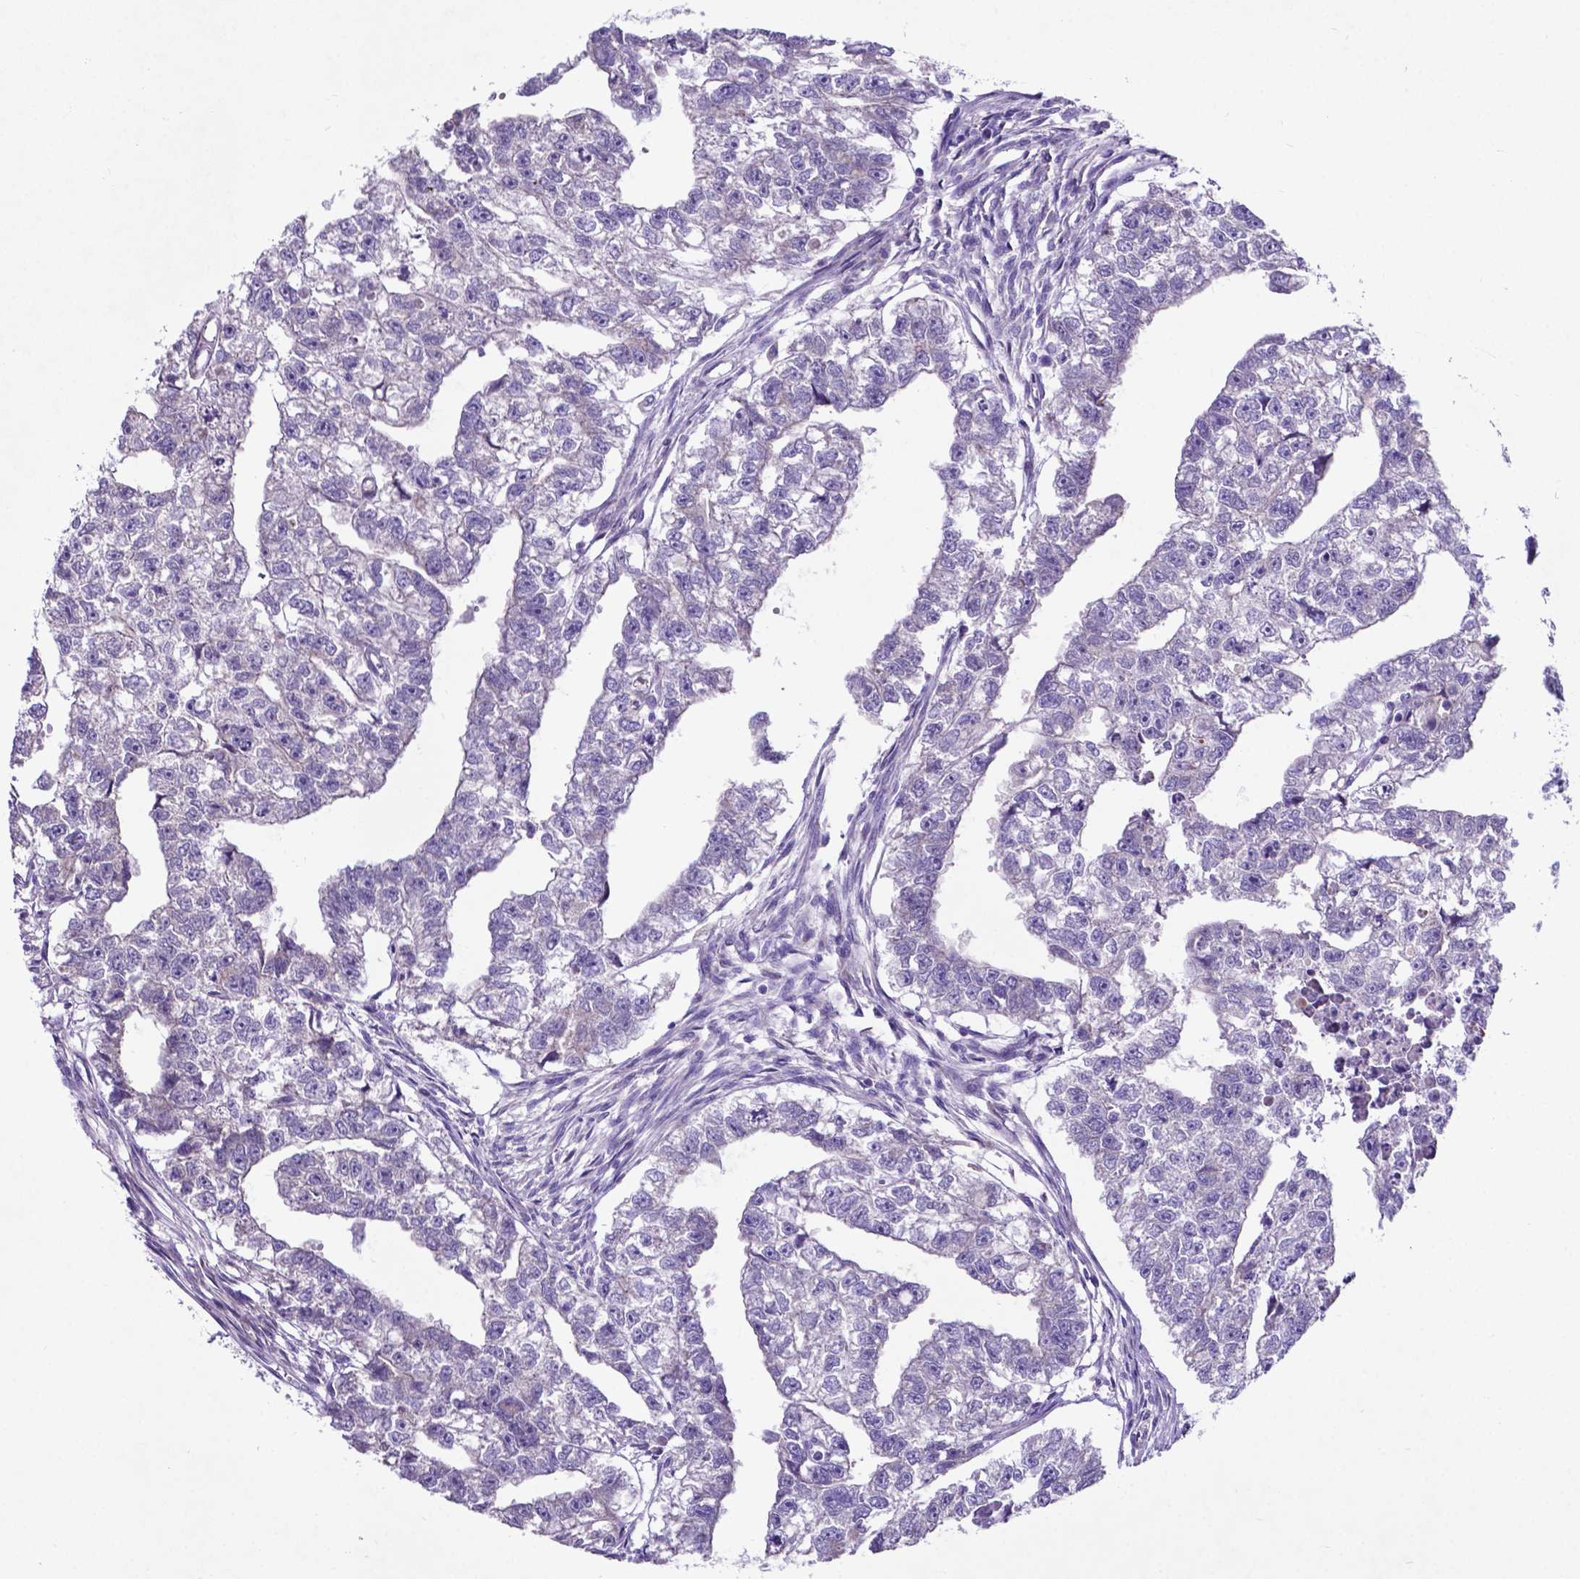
{"staining": {"intensity": "negative", "quantity": "none", "location": "none"}, "tissue": "testis cancer", "cell_type": "Tumor cells", "image_type": "cancer", "snomed": [{"axis": "morphology", "description": "Carcinoma, Embryonal, NOS"}, {"axis": "morphology", "description": "Teratoma, malignant, NOS"}, {"axis": "topography", "description": "Testis"}], "caption": "High magnification brightfield microscopy of testis cancer stained with DAB (brown) and counterstained with hematoxylin (blue): tumor cells show no significant positivity. The staining is performed using DAB (3,3'-diaminobenzidine) brown chromogen with nuclei counter-stained in using hematoxylin.", "gene": "PFKFB4", "patient": {"sex": "male", "age": 44}}